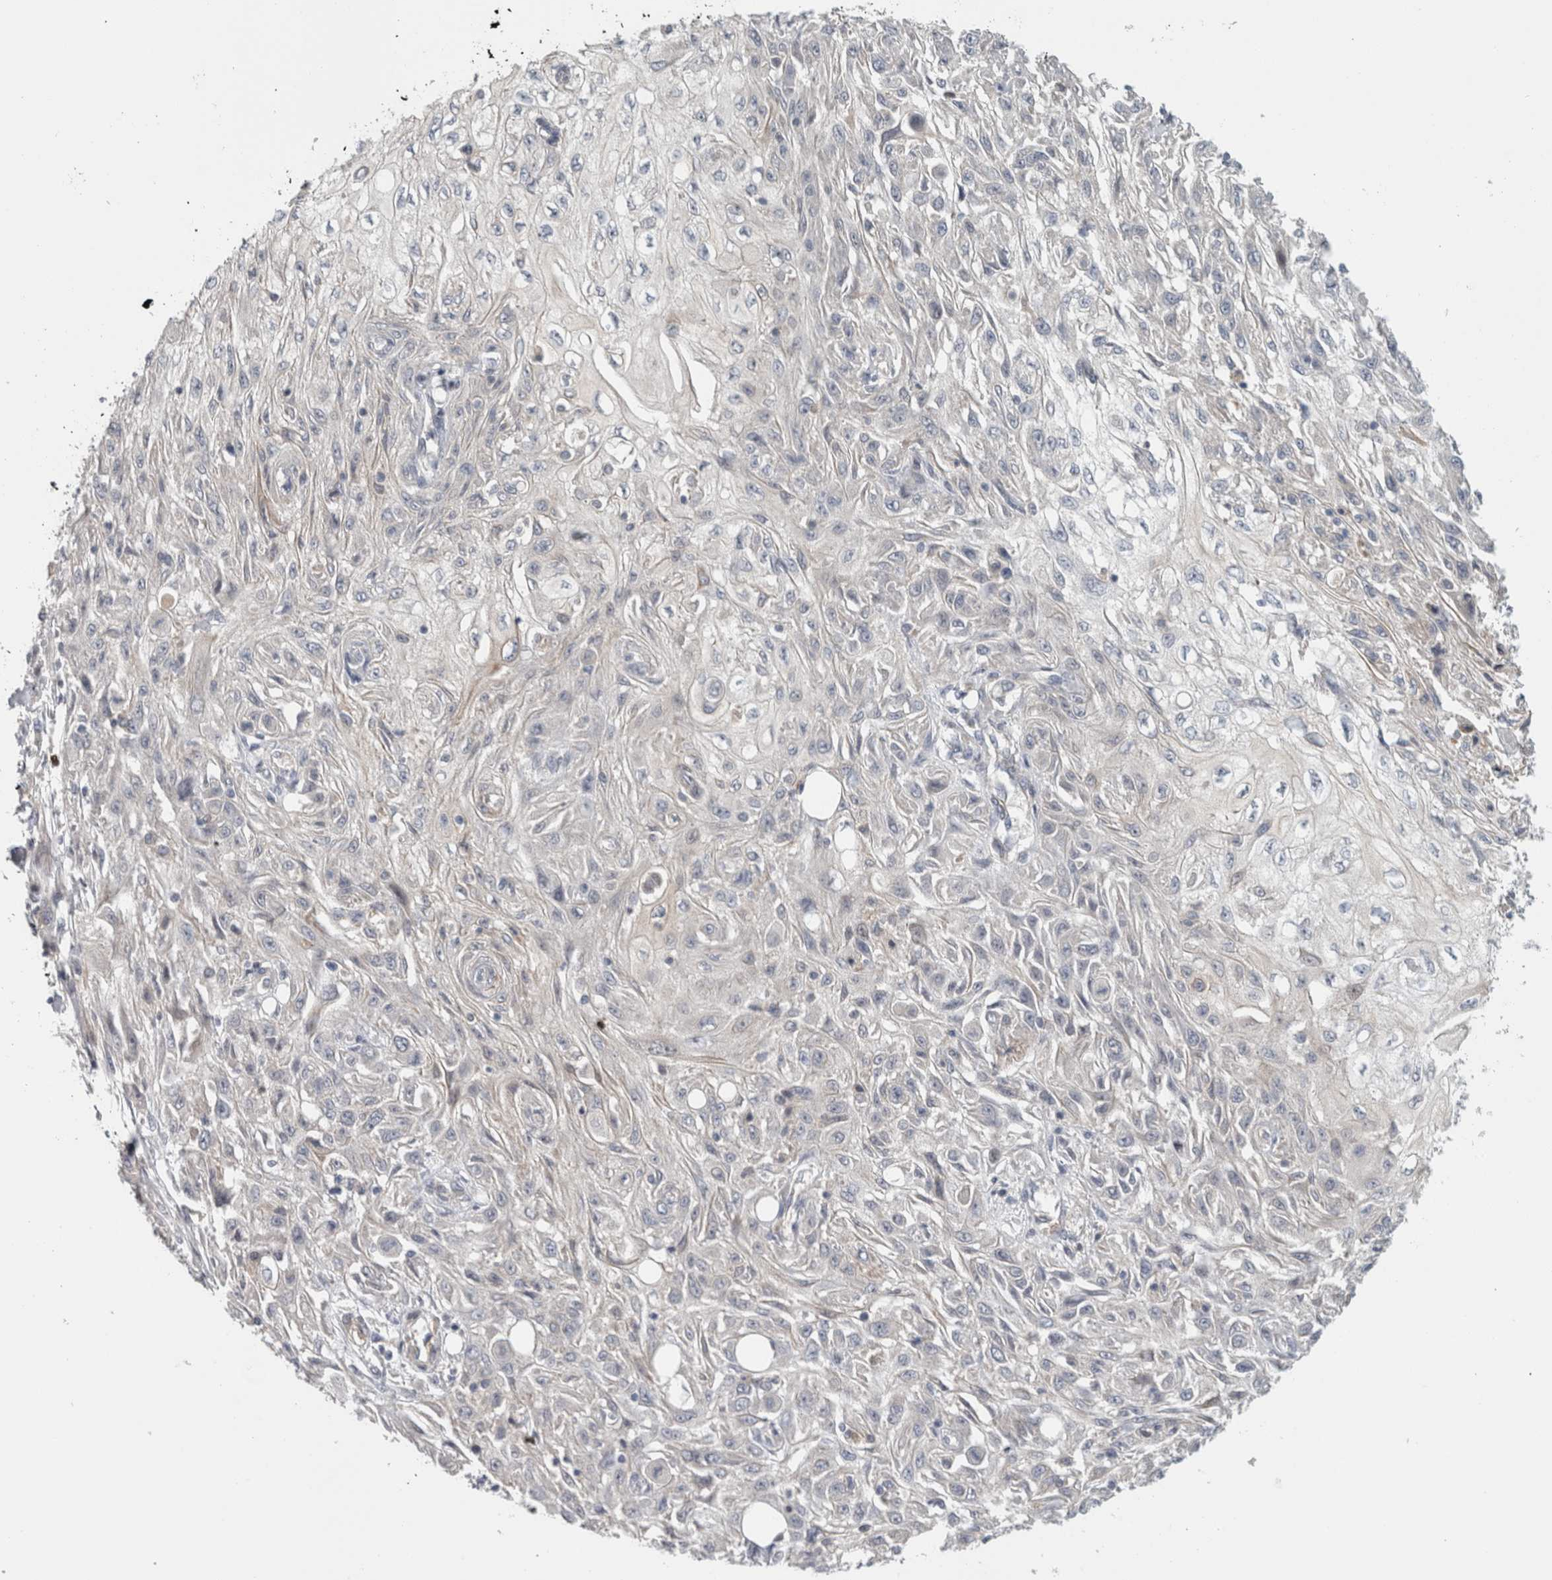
{"staining": {"intensity": "negative", "quantity": "none", "location": "none"}, "tissue": "skin cancer", "cell_type": "Tumor cells", "image_type": "cancer", "snomed": [{"axis": "morphology", "description": "Squamous cell carcinoma, NOS"}, {"axis": "morphology", "description": "Squamous cell carcinoma, metastatic, NOS"}, {"axis": "topography", "description": "Skin"}, {"axis": "topography", "description": "Lymph node"}], "caption": "Immunohistochemistry micrograph of neoplastic tissue: human skin cancer (squamous cell carcinoma) stained with DAB (3,3'-diaminobenzidine) demonstrates no significant protein expression in tumor cells. (Brightfield microscopy of DAB immunohistochemistry (IHC) at high magnification).", "gene": "ZNF804B", "patient": {"sex": "male", "age": 75}}